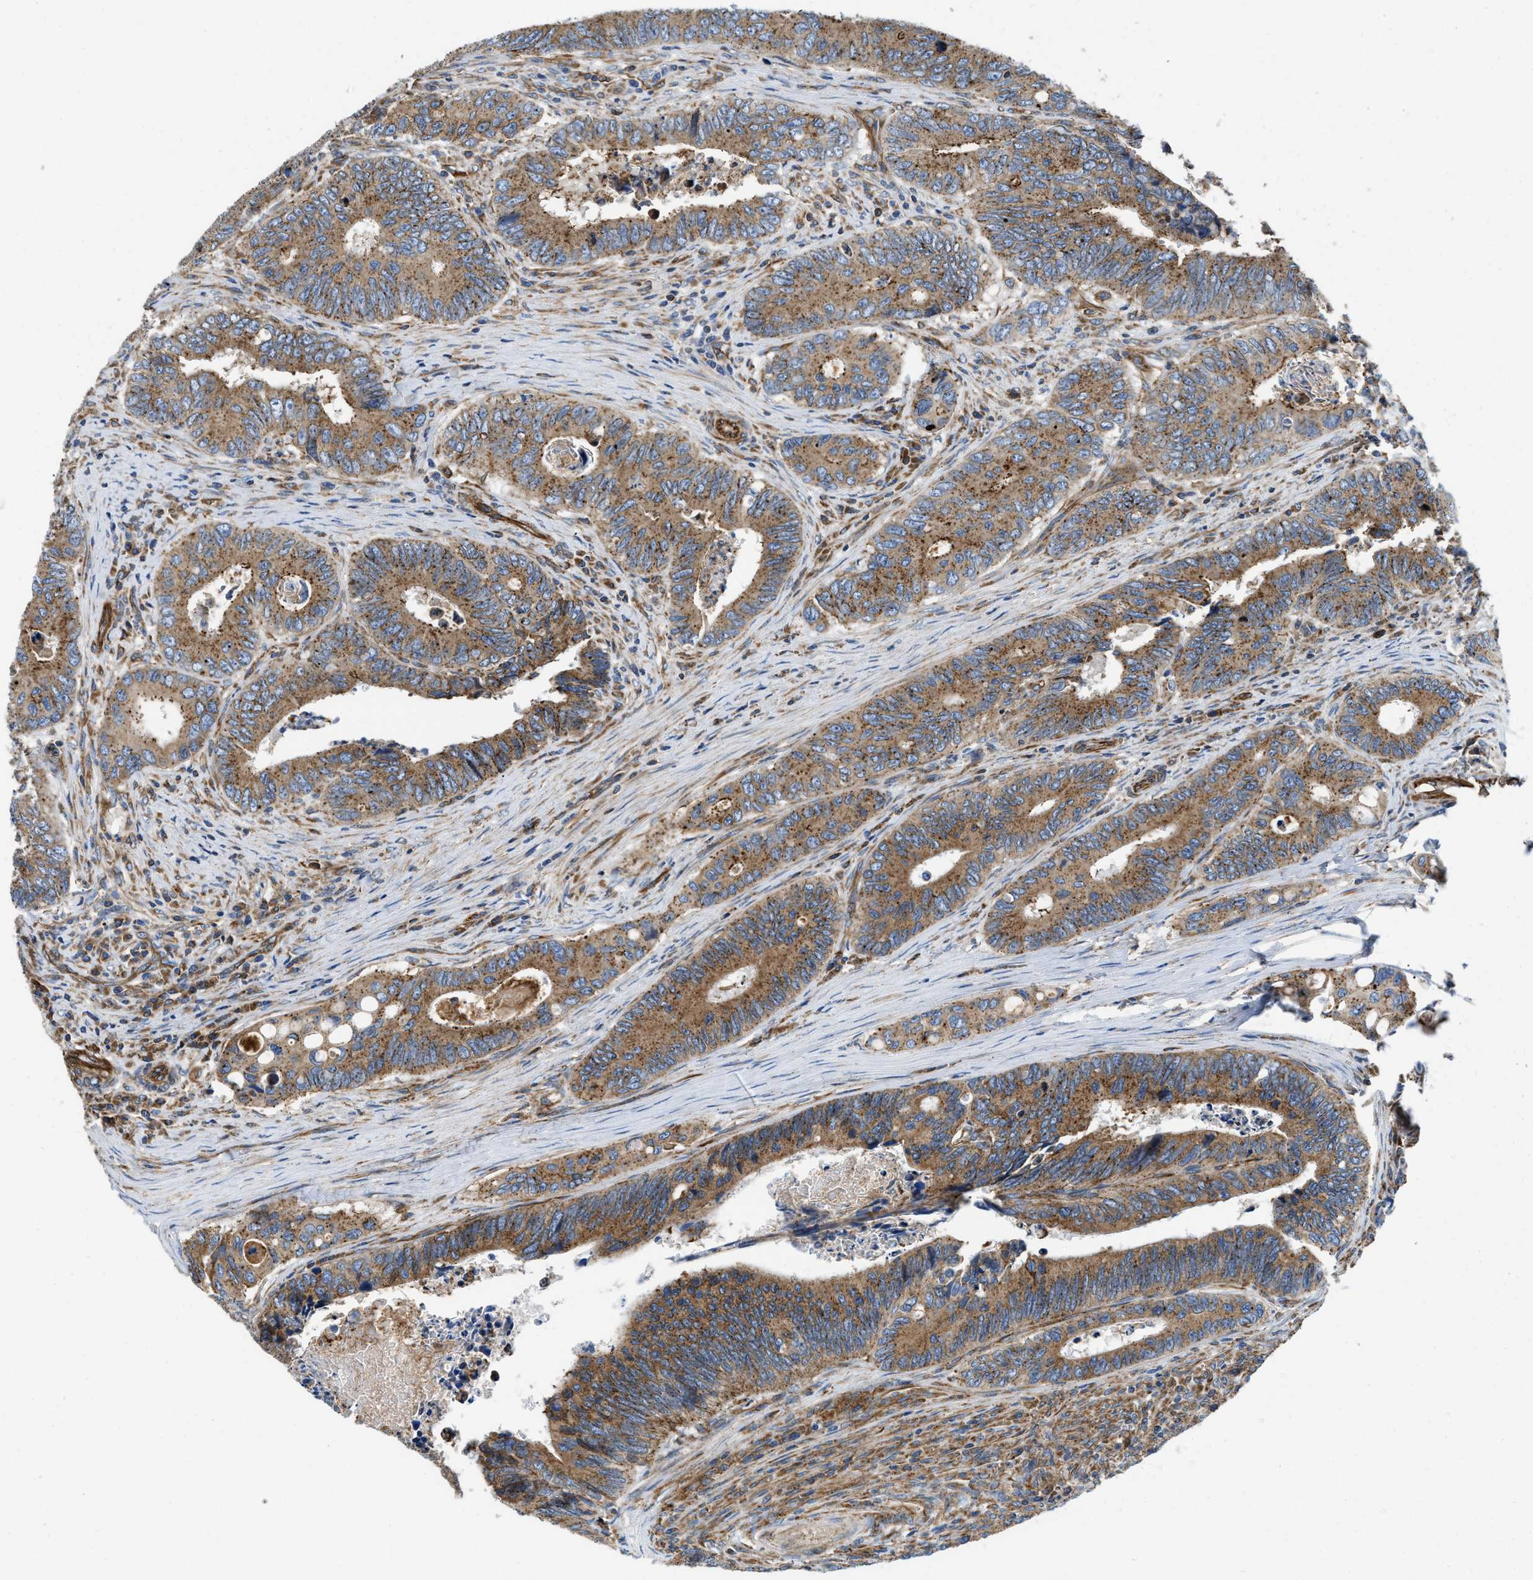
{"staining": {"intensity": "moderate", "quantity": ">75%", "location": "cytoplasmic/membranous"}, "tissue": "colorectal cancer", "cell_type": "Tumor cells", "image_type": "cancer", "snomed": [{"axis": "morphology", "description": "Inflammation, NOS"}, {"axis": "morphology", "description": "Adenocarcinoma, NOS"}, {"axis": "topography", "description": "Colon"}], "caption": "Moderate cytoplasmic/membranous expression is identified in approximately >75% of tumor cells in adenocarcinoma (colorectal).", "gene": "HSD17B12", "patient": {"sex": "male", "age": 72}}